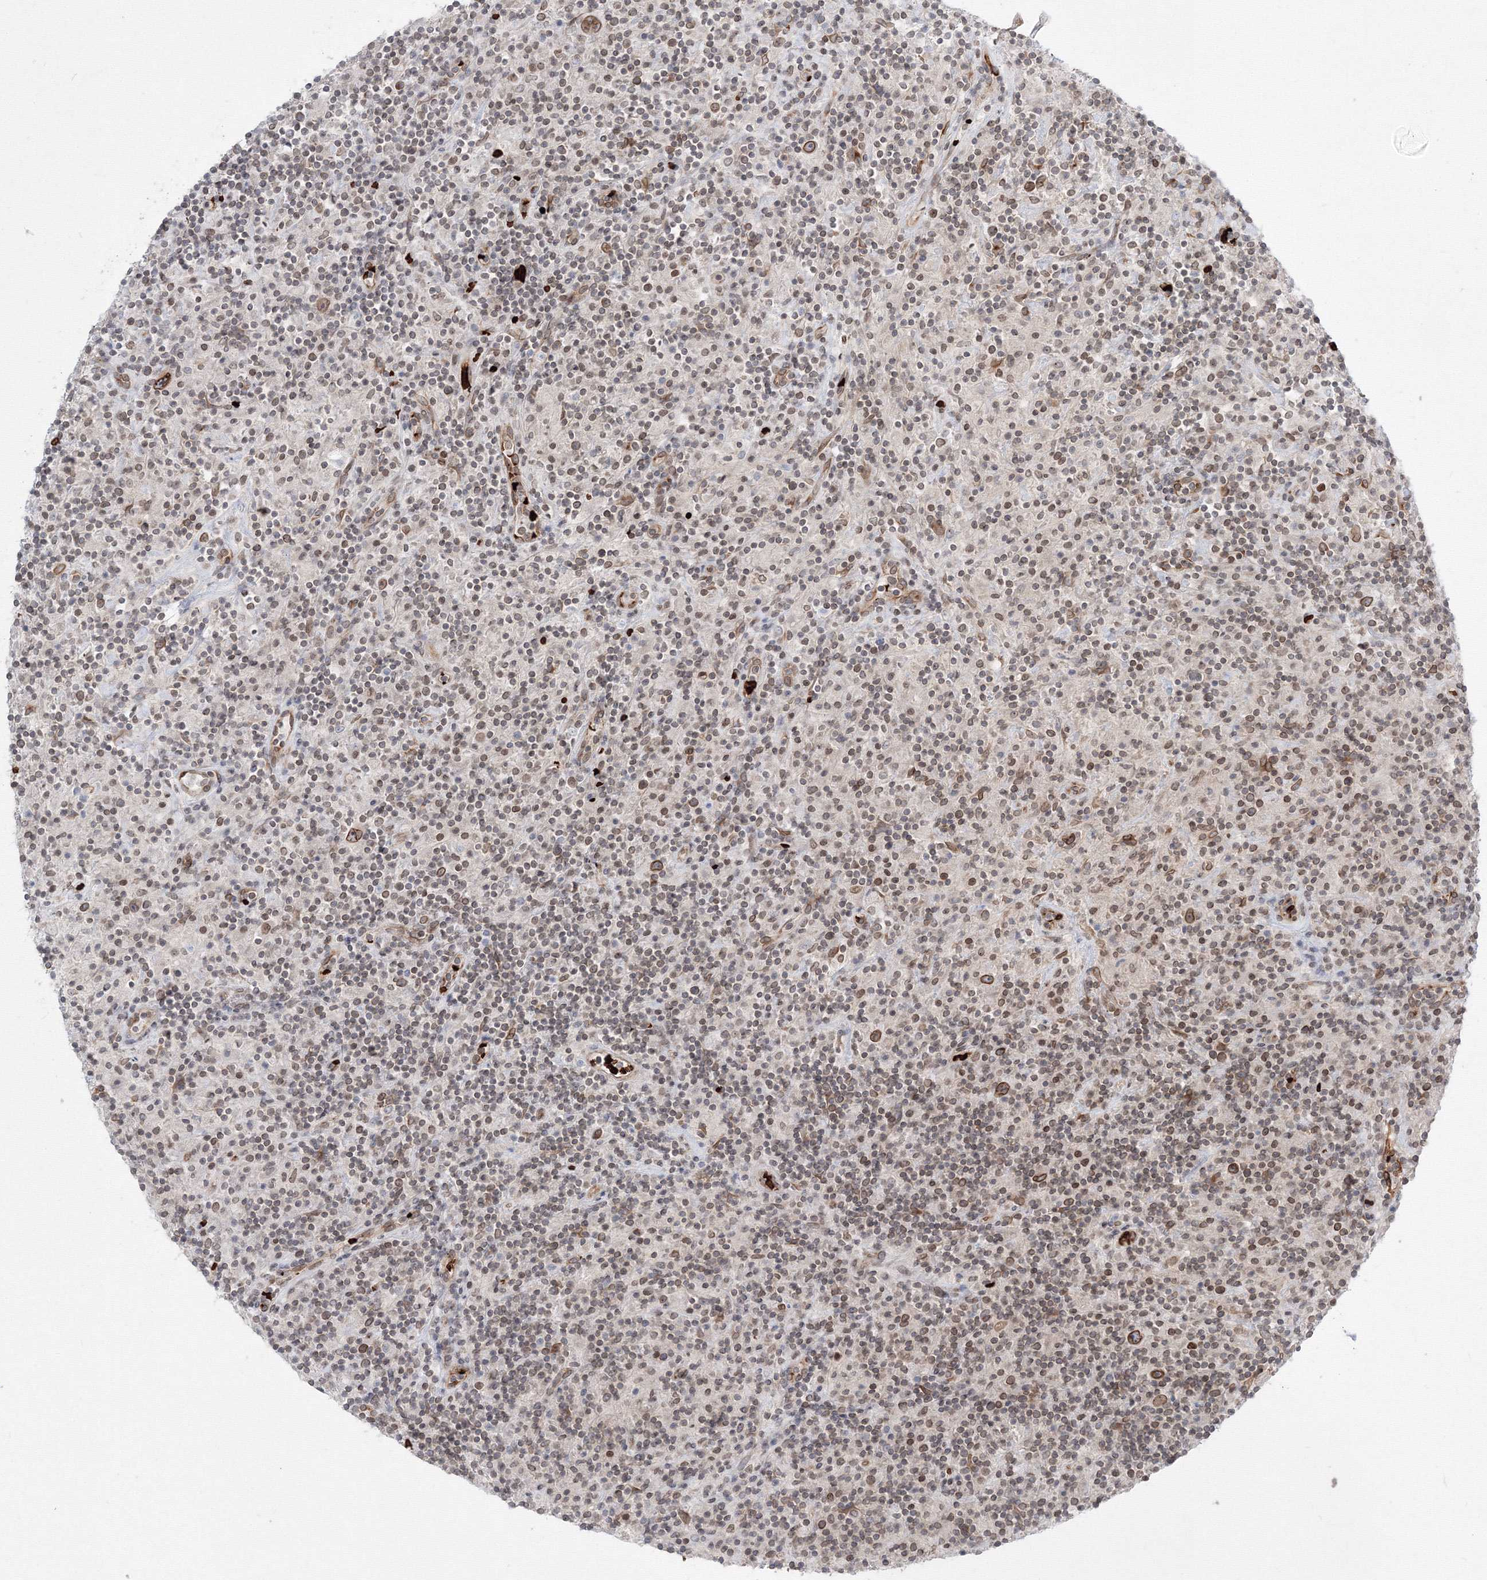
{"staining": {"intensity": "moderate", "quantity": ">75%", "location": "cytoplasmic/membranous,nuclear"}, "tissue": "lymphoma", "cell_type": "Tumor cells", "image_type": "cancer", "snomed": [{"axis": "morphology", "description": "Hodgkin's disease, NOS"}, {"axis": "topography", "description": "Lymph node"}], "caption": "Protein staining shows moderate cytoplasmic/membranous and nuclear expression in about >75% of tumor cells in Hodgkin's disease.", "gene": "DNAJB2", "patient": {"sex": "male", "age": 70}}